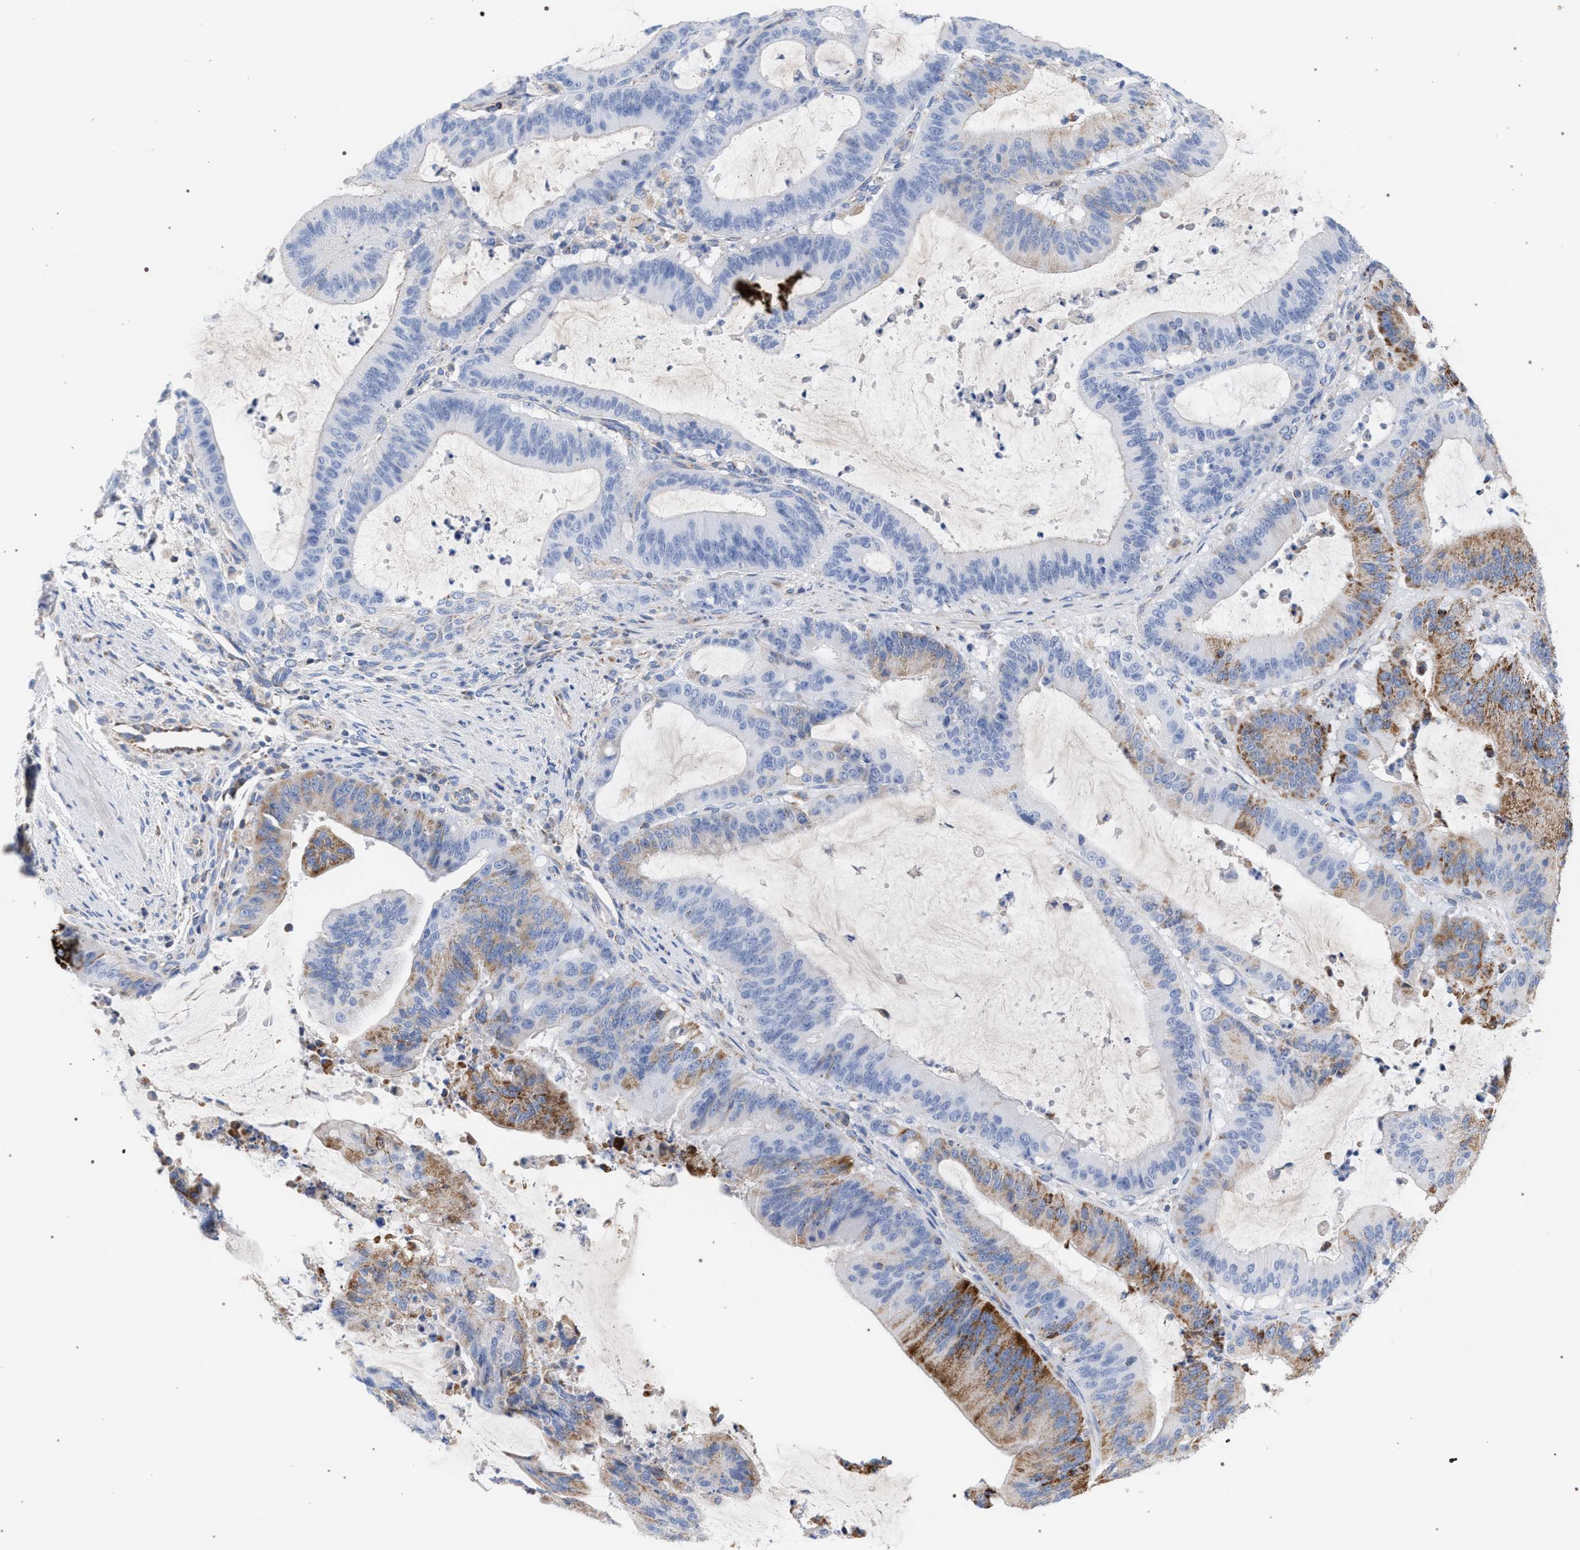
{"staining": {"intensity": "moderate", "quantity": "25%-75%", "location": "cytoplasmic/membranous"}, "tissue": "liver cancer", "cell_type": "Tumor cells", "image_type": "cancer", "snomed": [{"axis": "morphology", "description": "Normal tissue, NOS"}, {"axis": "morphology", "description": "Cholangiocarcinoma"}, {"axis": "topography", "description": "Liver"}, {"axis": "topography", "description": "Peripheral nerve tissue"}], "caption": "Protein expression analysis of human liver cholangiocarcinoma reveals moderate cytoplasmic/membranous positivity in approximately 25%-75% of tumor cells.", "gene": "ECI2", "patient": {"sex": "female", "age": 73}}